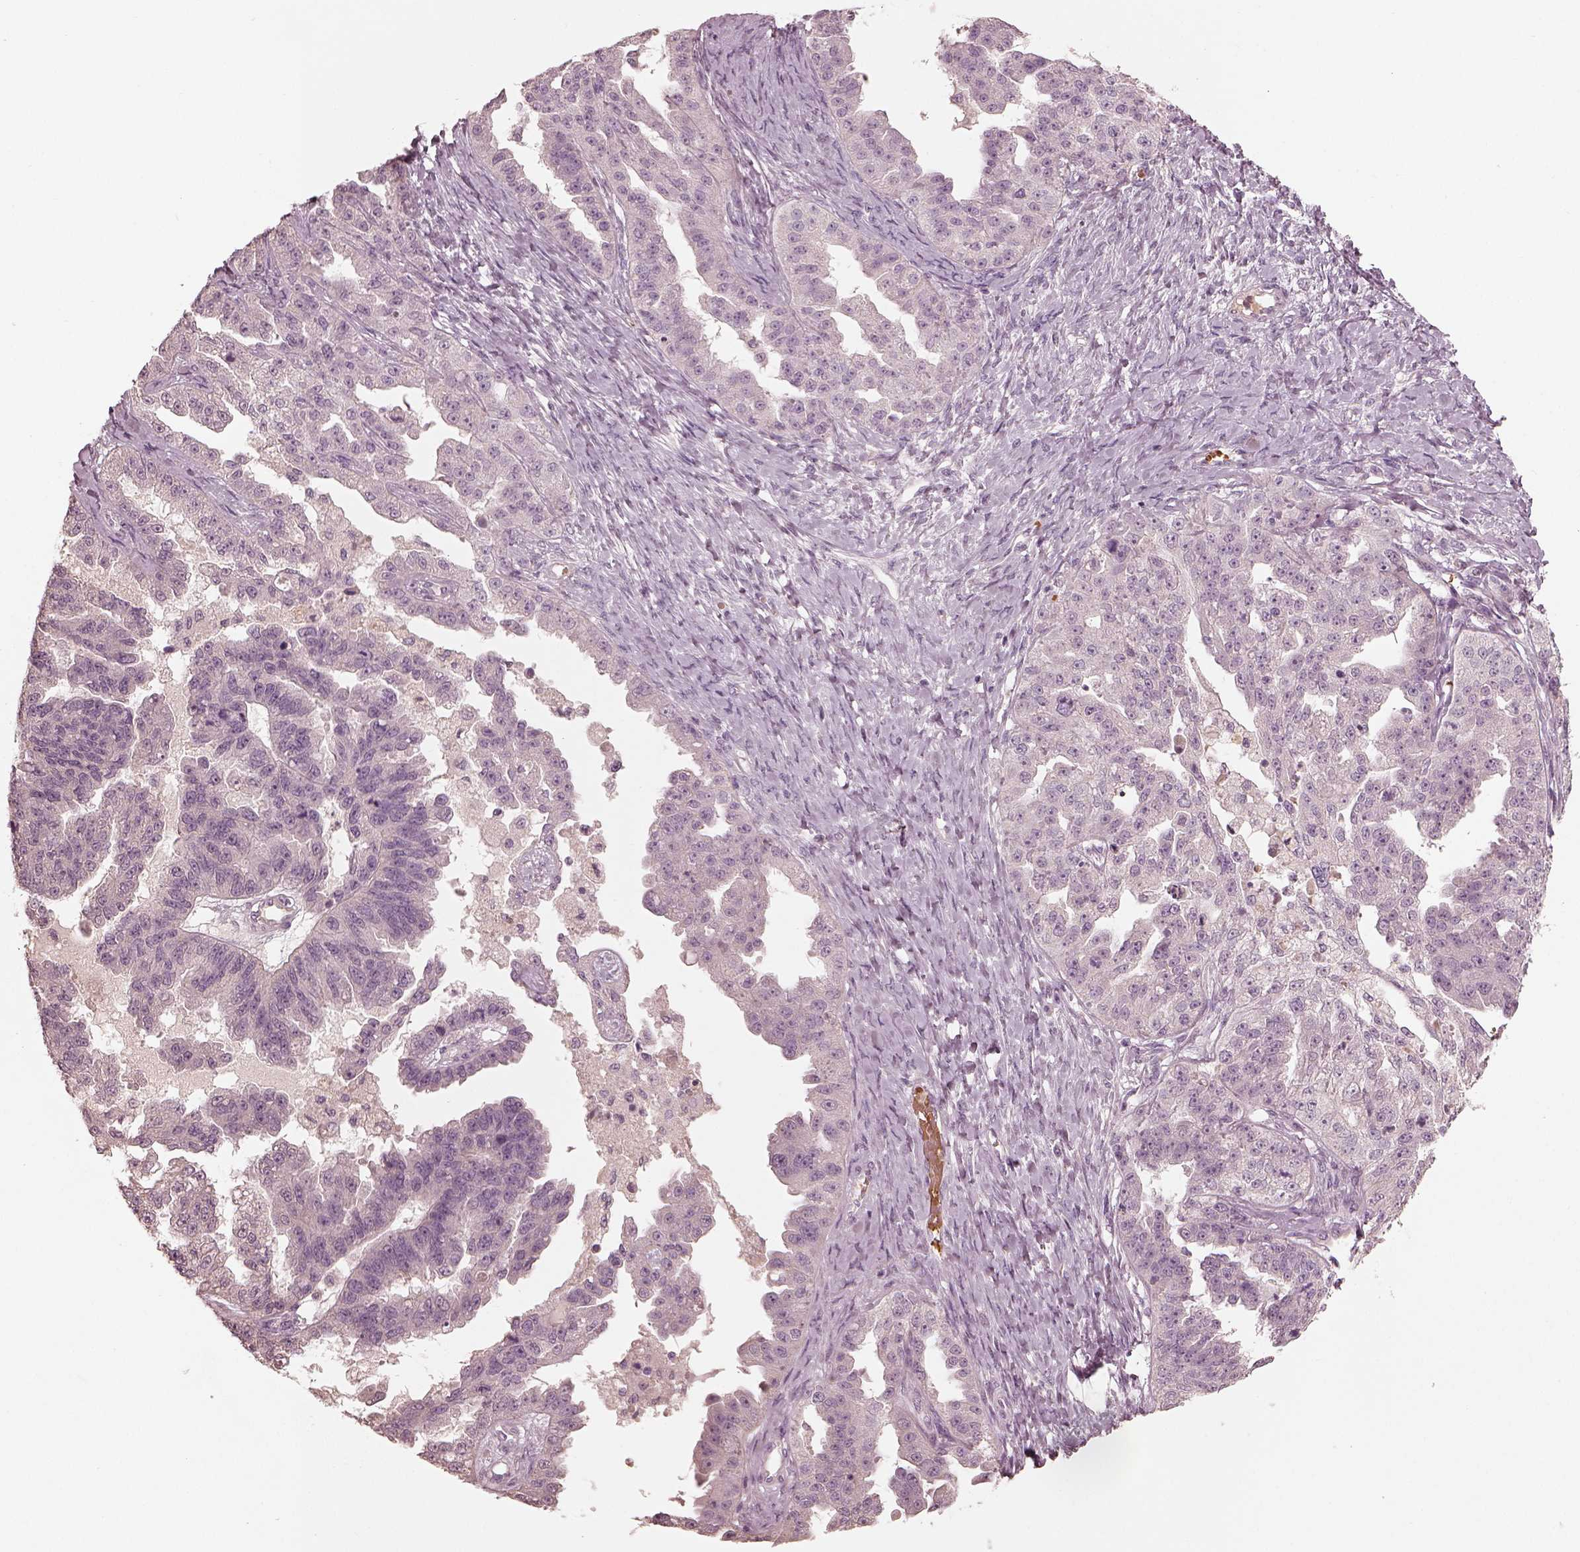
{"staining": {"intensity": "negative", "quantity": "none", "location": "none"}, "tissue": "ovarian cancer", "cell_type": "Tumor cells", "image_type": "cancer", "snomed": [{"axis": "morphology", "description": "Cystadenocarcinoma, serous, NOS"}, {"axis": "topography", "description": "Ovary"}], "caption": "The histopathology image displays no significant staining in tumor cells of ovarian cancer.", "gene": "ANKLE1", "patient": {"sex": "female", "age": 58}}